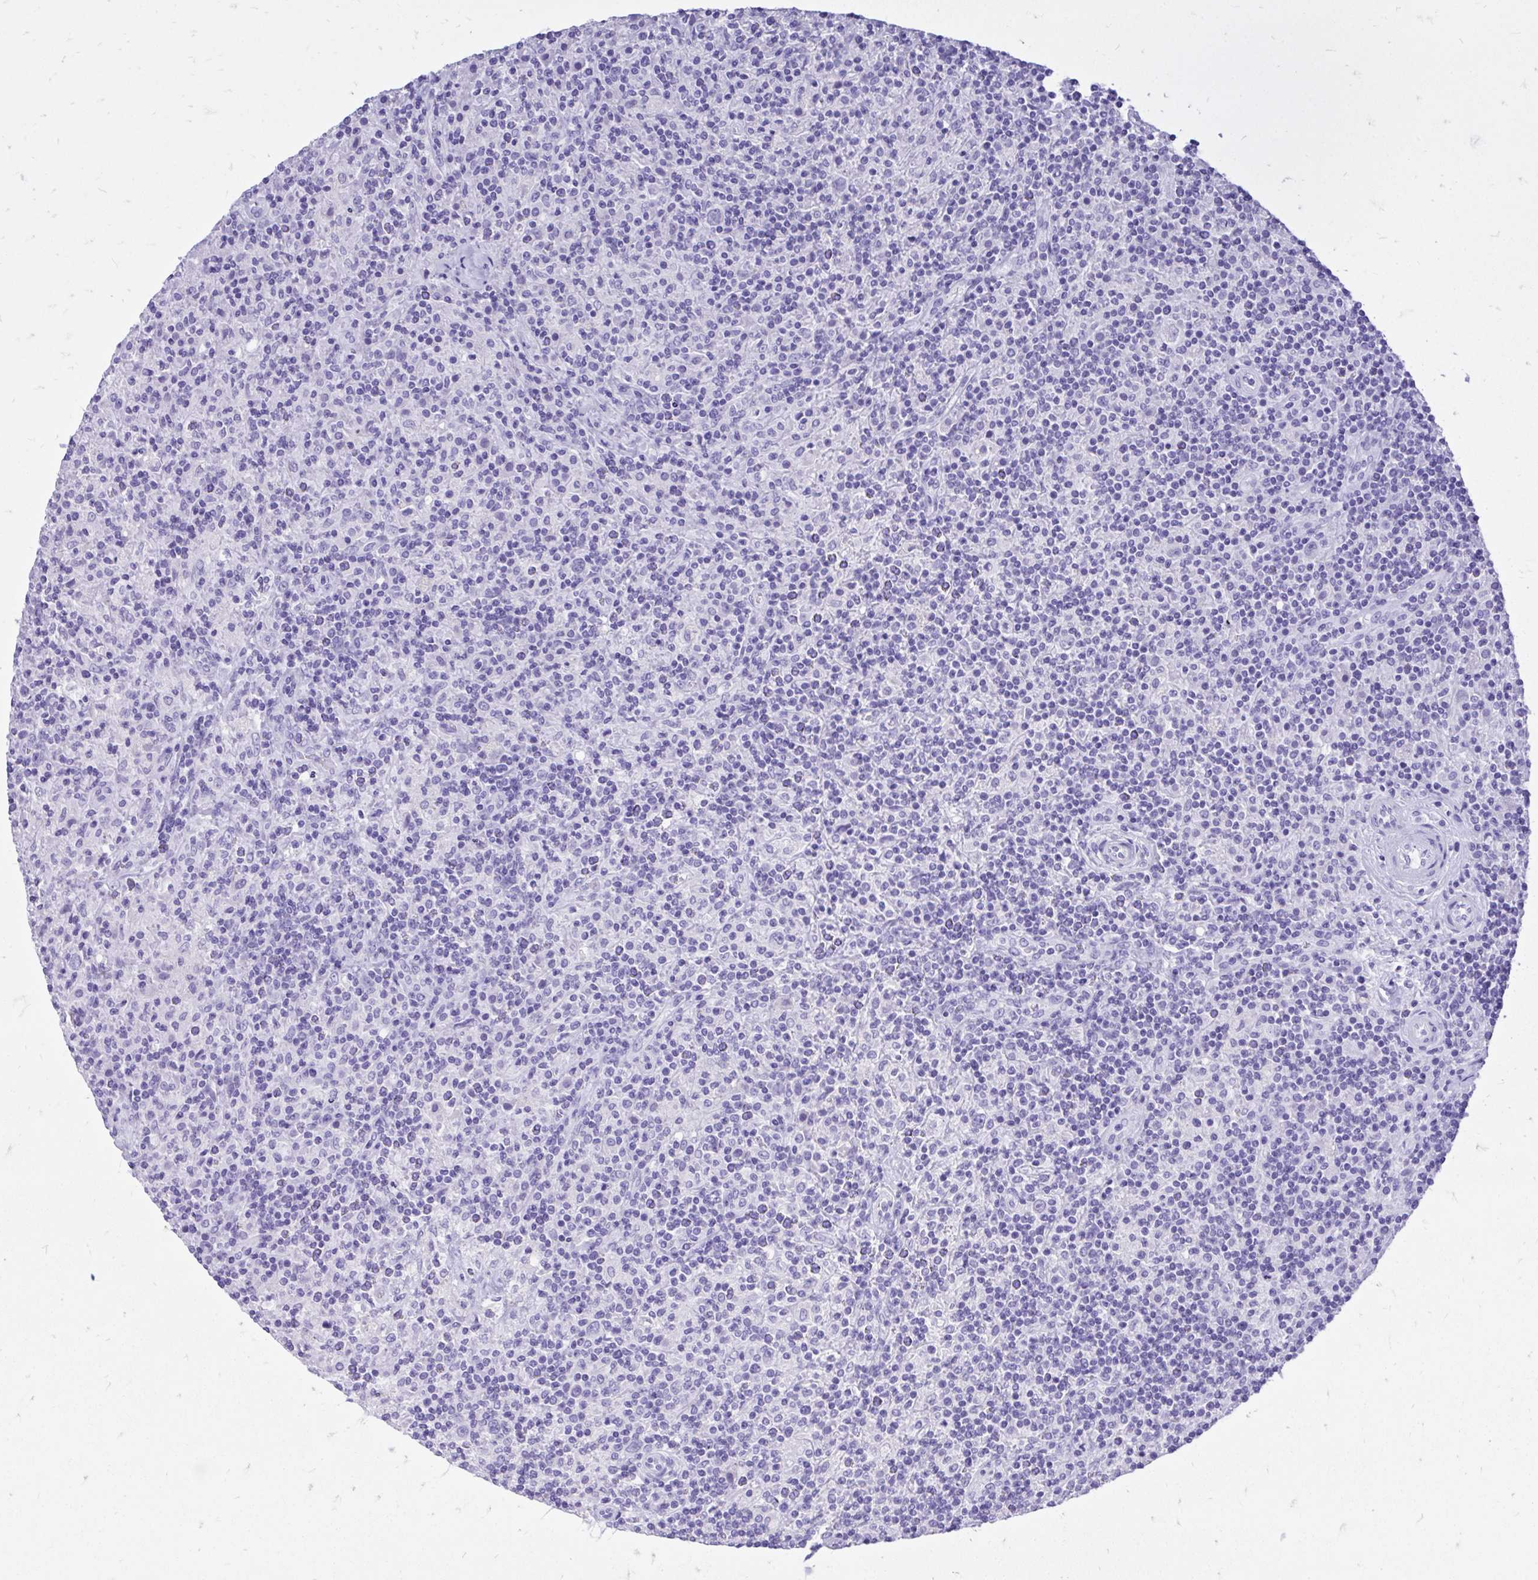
{"staining": {"intensity": "negative", "quantity": "none", "location": "none"}, "tissue": "lymphoma", "cell_type": "Tumor cells", "image_type": "cancer", "snomed": [{"axis": "morphology", "description": "Hodgkin's disease, NOS"}, {"axis": "topography", "description": "Lymph node"}], "caption": "The histopathology image displays no significant staining in tumor cells of lymphoma.", "gene": "MON1A", "patient": {"sex": "male", "age": 70}}